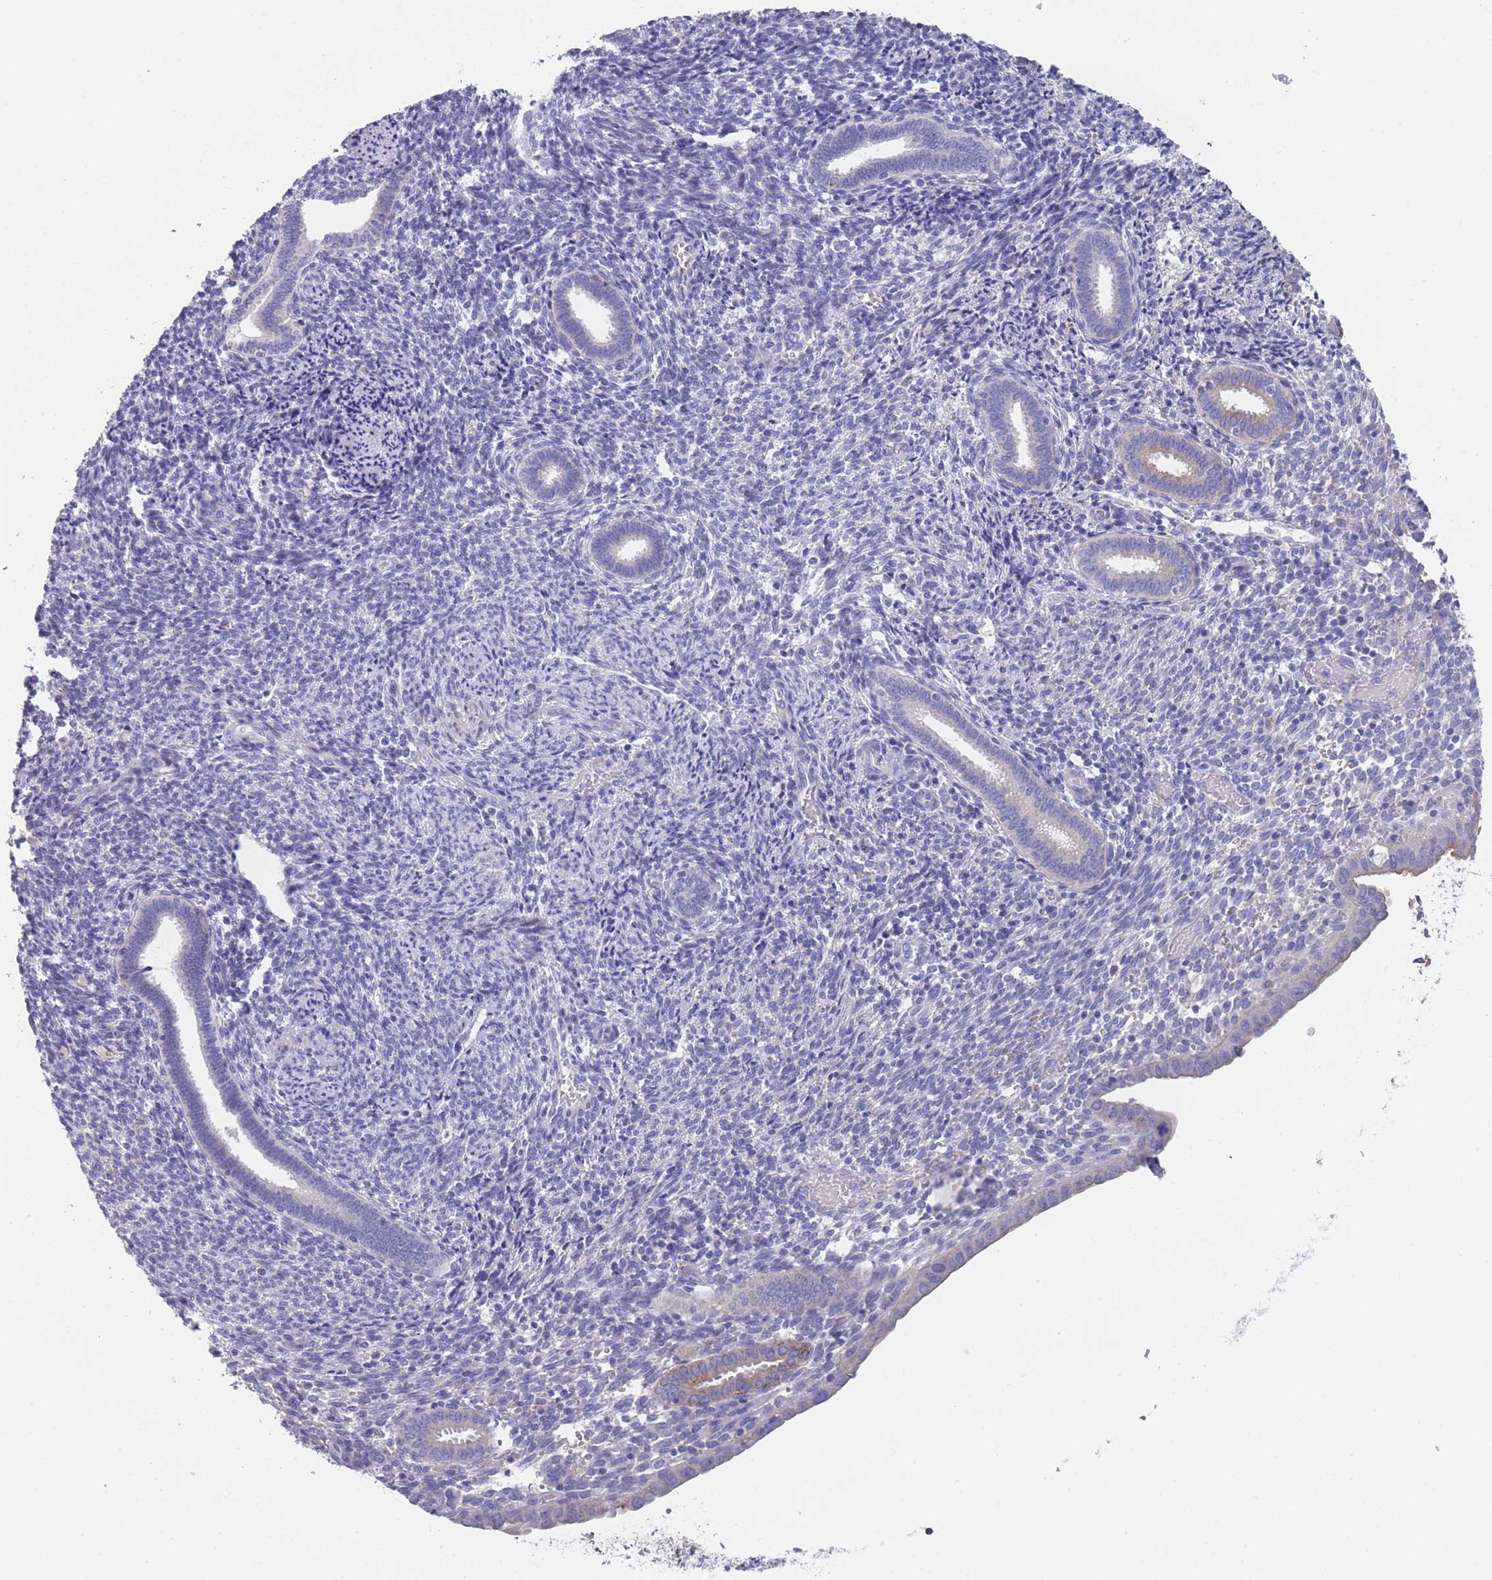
{"staining": {"intensity": "negative", "quantity": "none", "location": "none"}, "tissue": "endometrium", "cell_type": "Cells in endometrial stroma", "image_type": "normal", "snomed": [{"axis": "morphology", "description": "Normal tissue, NOS"}, {"axis": "topography", "description": "Endometrium"}], "caption": "Endometrium stained for a protein using immunohistochemistry demonstrates no positivity cells in endometrial stroma.", "gene": "SCCPDH", "patient": {"sex": "female", "age": 32}}